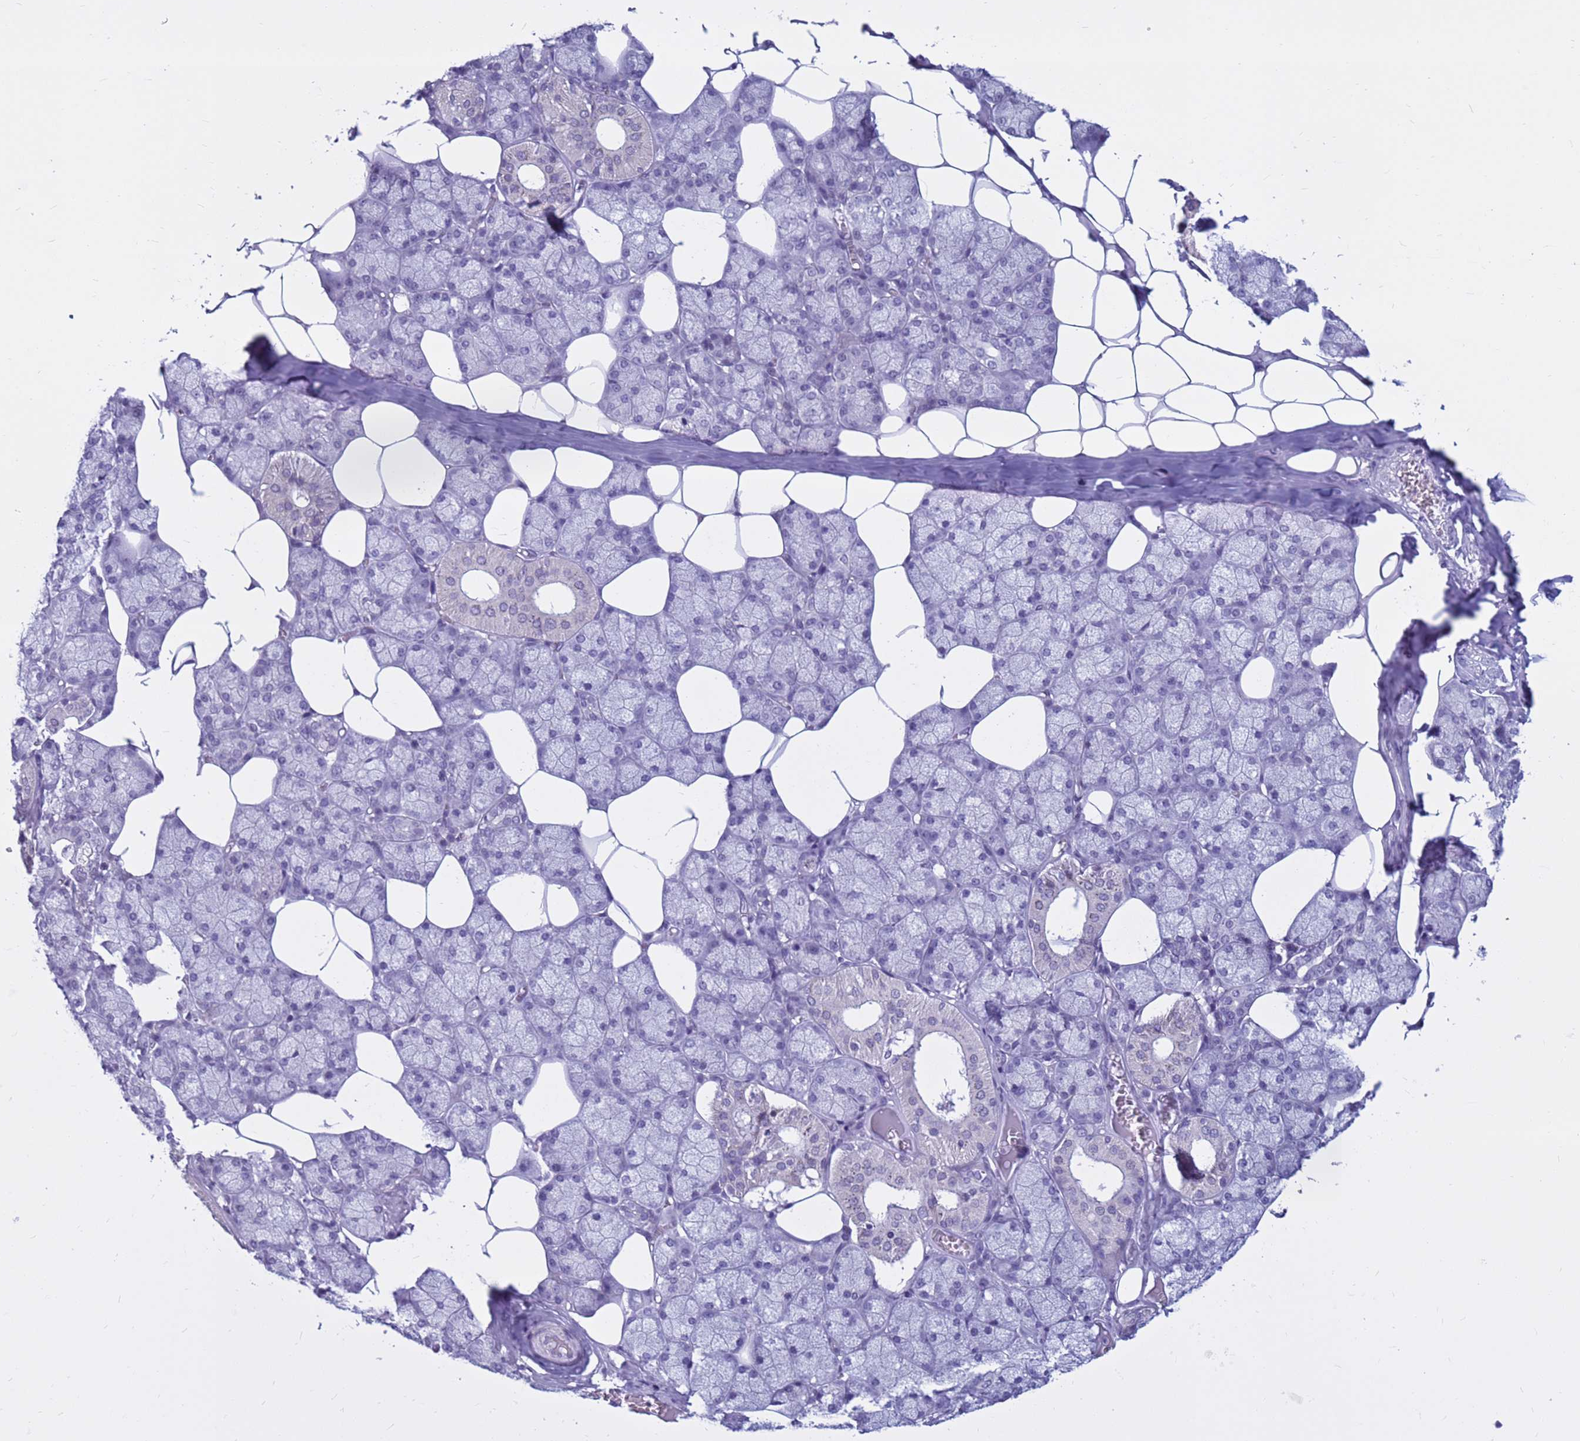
{"staining": {"intensity": "negative", "quantity": "none", "location": "none"}, "tissue": "salivary gland", "cell_type": "Glandular cells", "image_type": "normal", "snomed": [{"axis": "morphology", "description": "Normal tissue, NOS"}, {"axis": "topography", "description": "Salivary gland"}], "caption": "Immunohistochemical staining of benign human salivary gland shows no significant positivity in glandular cells. (Immunohistochemistry (ihc), brightfield microscopy, high magnification).", "gene": "CDK2AP2", "patient": {"sex": "male", "age": 62}}